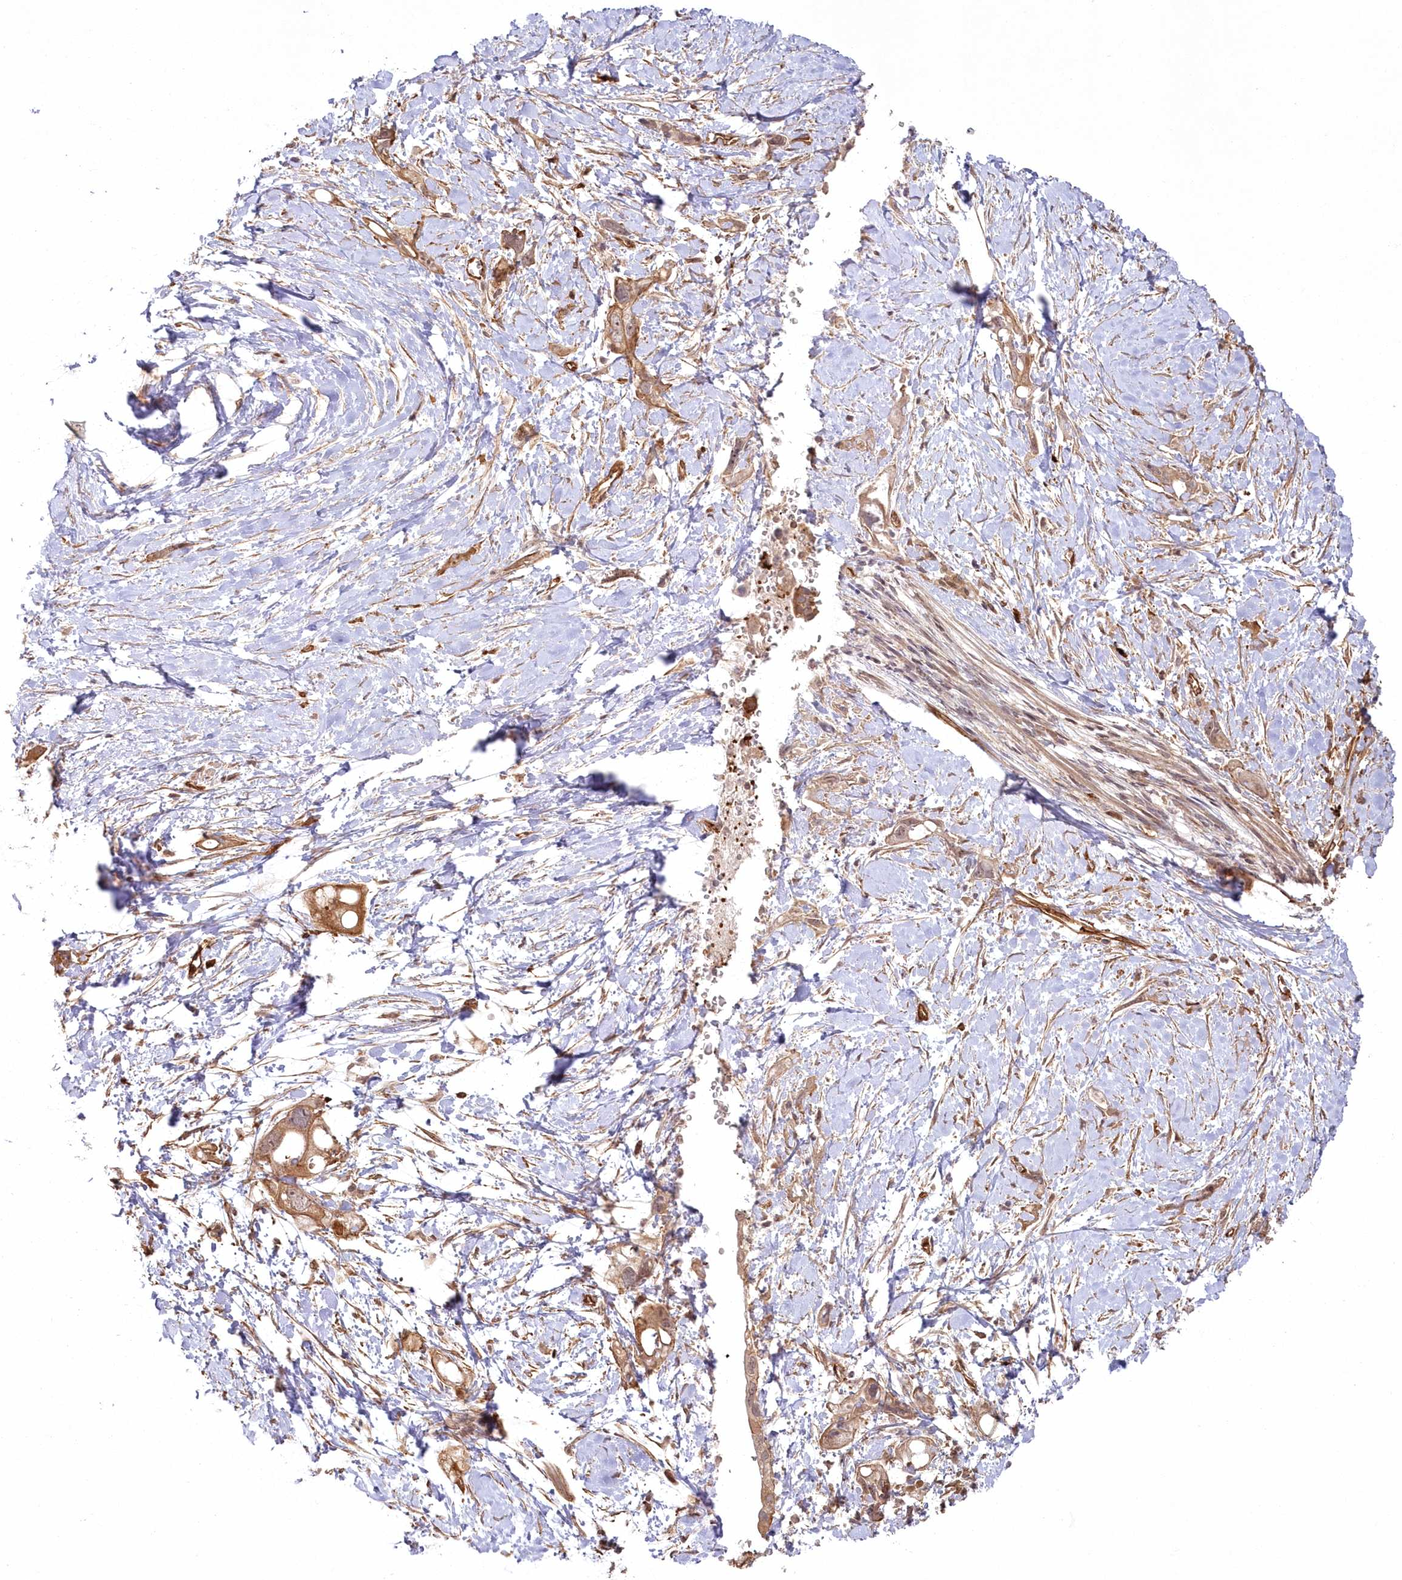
{"staining": {"intensity": "moderate", "quantity": ">75%", "location": "cytoplasmic/membranous"}, "tissue": "pancreatic cancer", "cell_type": "Tumor cells", "image_type": "cancer", "snomed": [{"axis": "morphology", "description": "Adenocarcinoma, NOS"}, {"axis": "topography", "description": "Pancreas"}], "caption": "This histopathology image exhibits pancreatic cancer stained with immunohistochemistry (IHC) to label a protein in brown. The cytoplasmic/membranous of tumor cells show moderate positivity for the protein. Nuclei are counter-stained blue.", "gene": "RGCC", "patient": {"sex": "female", "age": 56}}